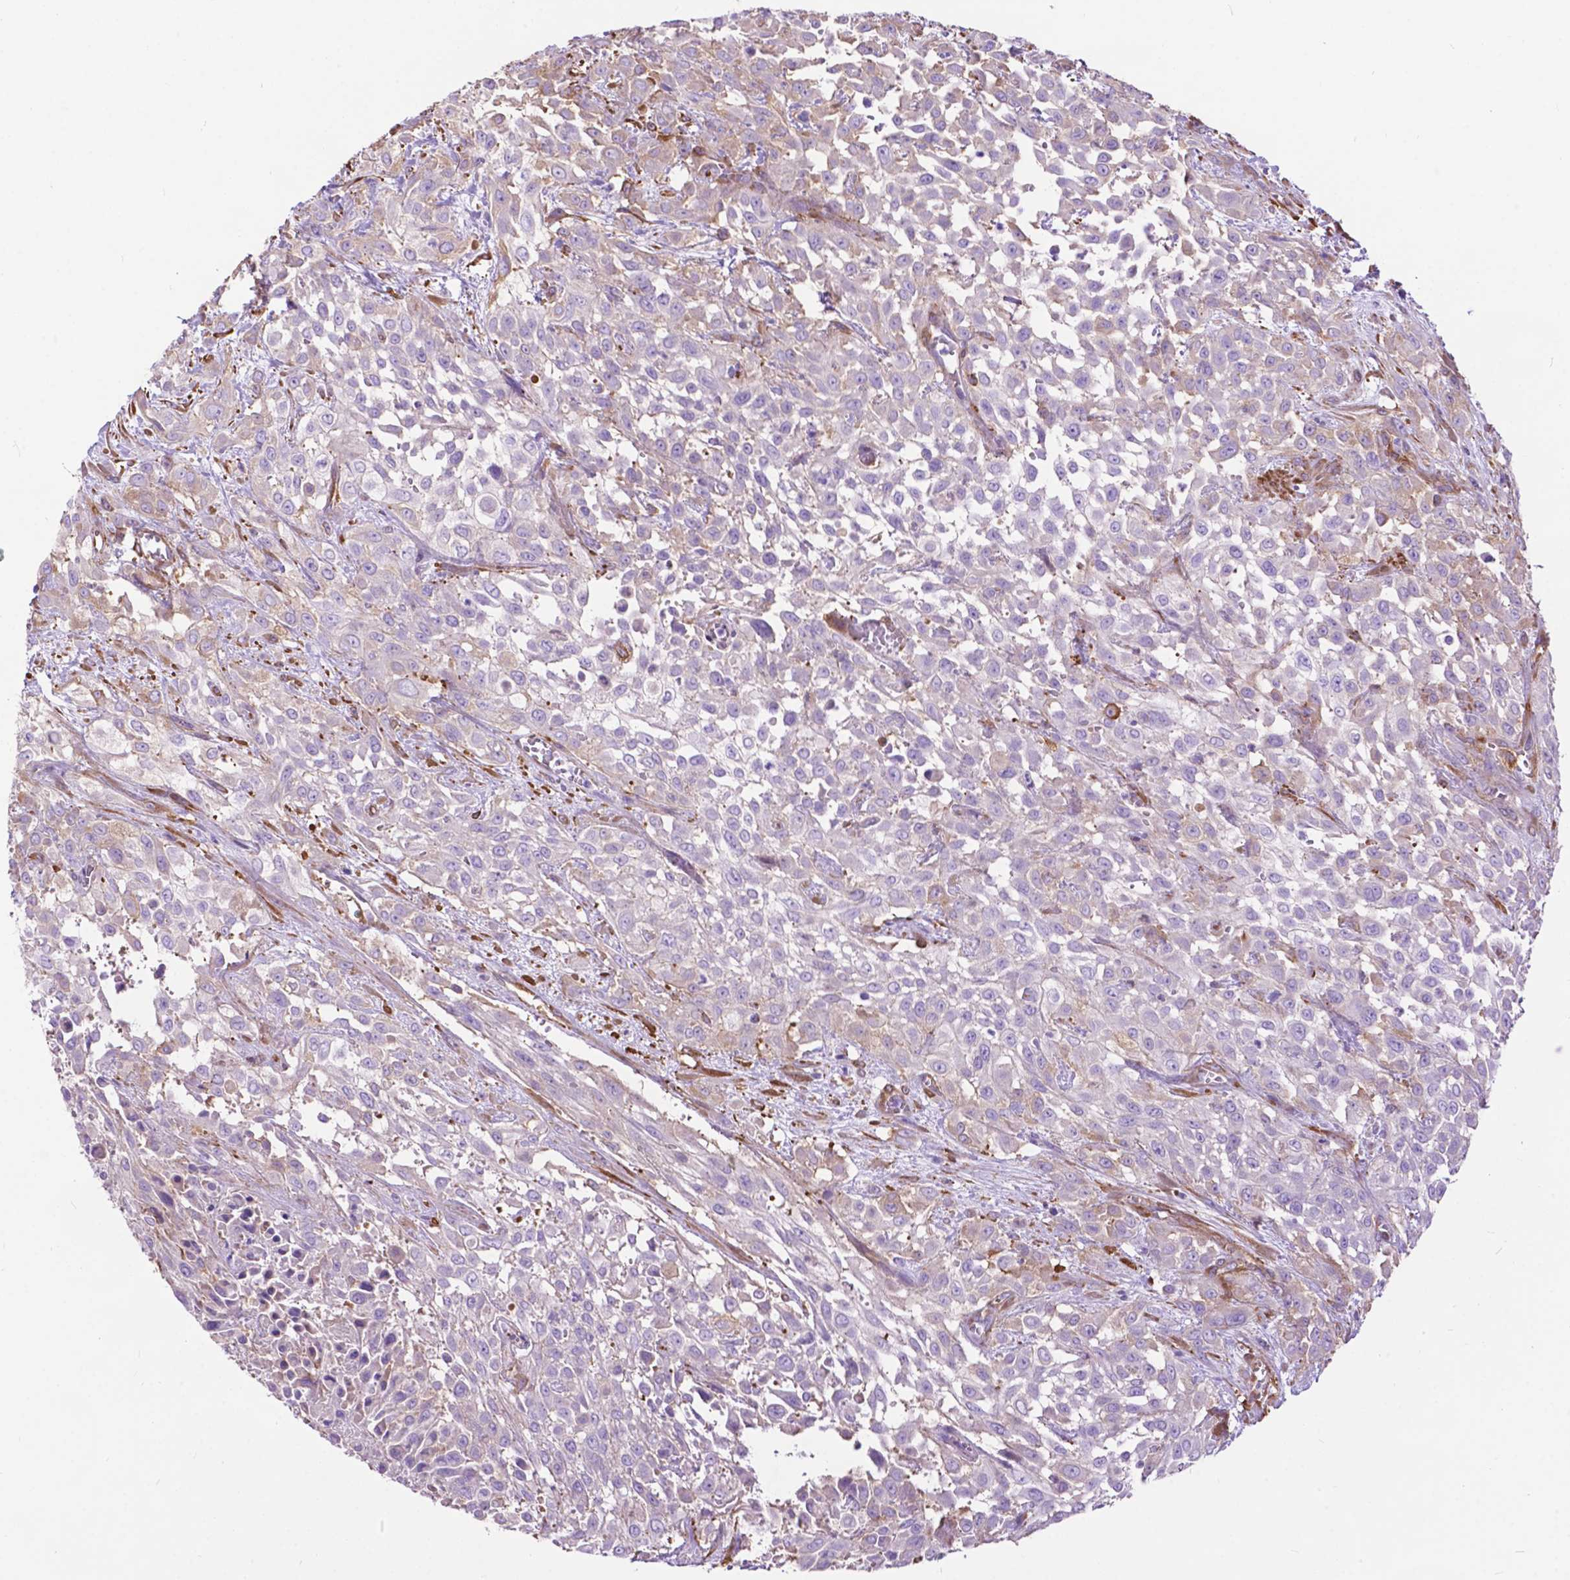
{"staining": {"intensity": "negative", "quantity": "none", "location": "none"}, "tissue": "urothelial cancer", "cell_type": "Tumor cells", "image_type": "cancer", "snomed": [{"axis": "morphology", "description": "Urothelial carcinoma, High grade"}, {"axis": "topography", "description": "Urinary bladder"}], "caption": "Immunohistochemistry histopathology image of urothelial carcinoma (high-grade) stained for a protein (brown), which exhibits no staining in tumor cells.", "gene": "PCDHA12", "patient": {"sex": "male", "age": 57}}